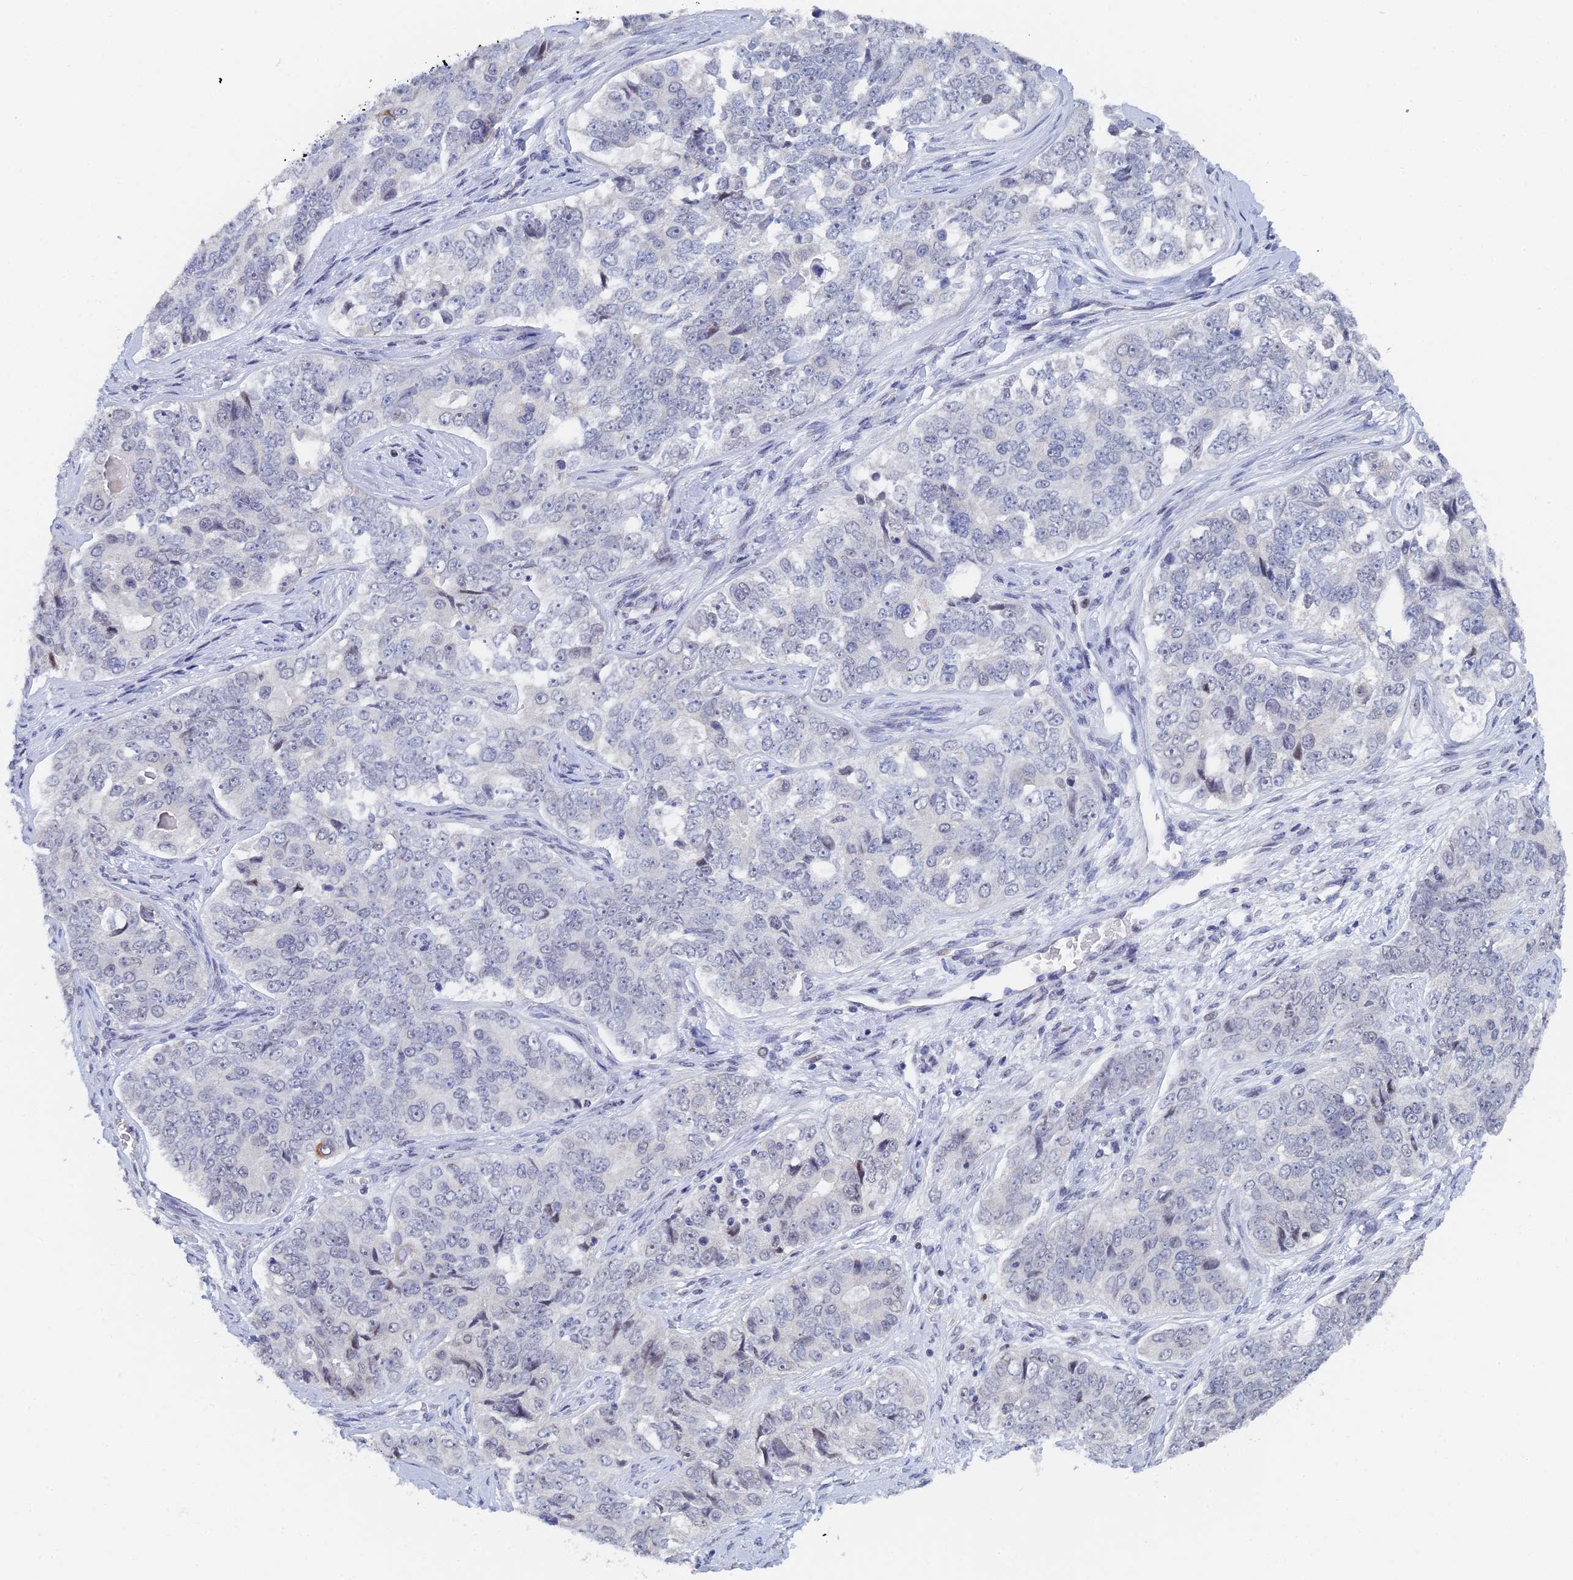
{"staining": {"intensity": "negative", "quantity": "none", "location": "none"}, "tissue": "ovarian cancer", "cell_type": "Tumor cells", "image_type": "cancer", "snomed": [{"axis": "morphology", "description": "Carcinoma, endometroid"}, {"axis": "topography", "description": "Ovary"}], "caption": "Tumor cells are negative for protein expression in human ovarian endometroid carcinoma.", "gene": "GMNC", "patient": {"sex": "female", "age": 51}}